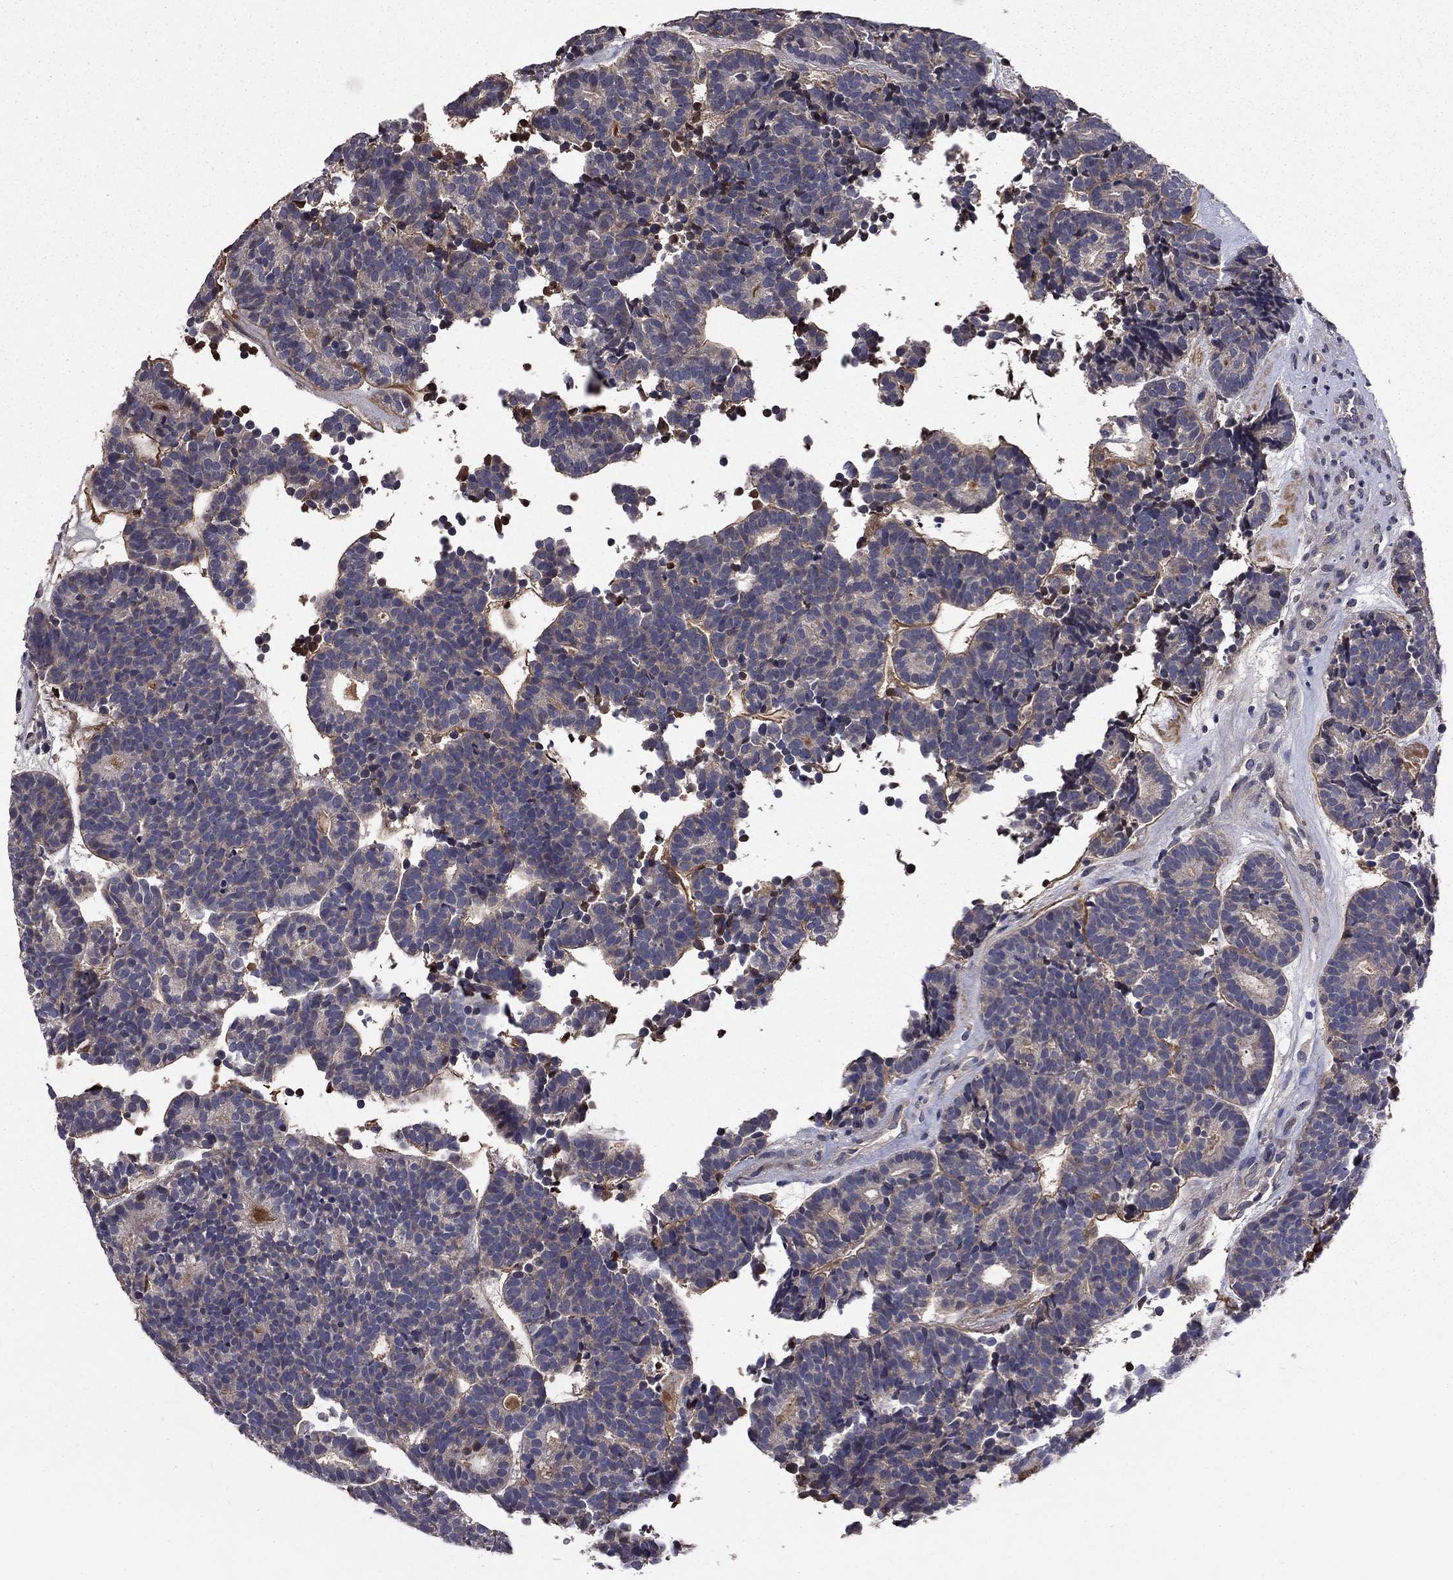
{"staining": {"intensity": "negative", "quantity": "none", "location": "none"}, "tissue": "head and neck cancer", "cell_type": "Tumor cells", "image_type": "cancer", "snomed": [{"axis": "morphology", "description": "Adenocarcinoma, NOS"}, {"axis": "topography", "description": "Head-Neck"}], "caption": "Protein analysis of adenocarcinoma (head and neck) shows no significant expression in tumor cells. (Stains: DAB immunohistochemistry (IHC) with hematoxylin counter stain, Microscopy: brightfield microscopy at high magnification).", "gene": "PROS1", "patient": {"sex": "female", "age": 81}}